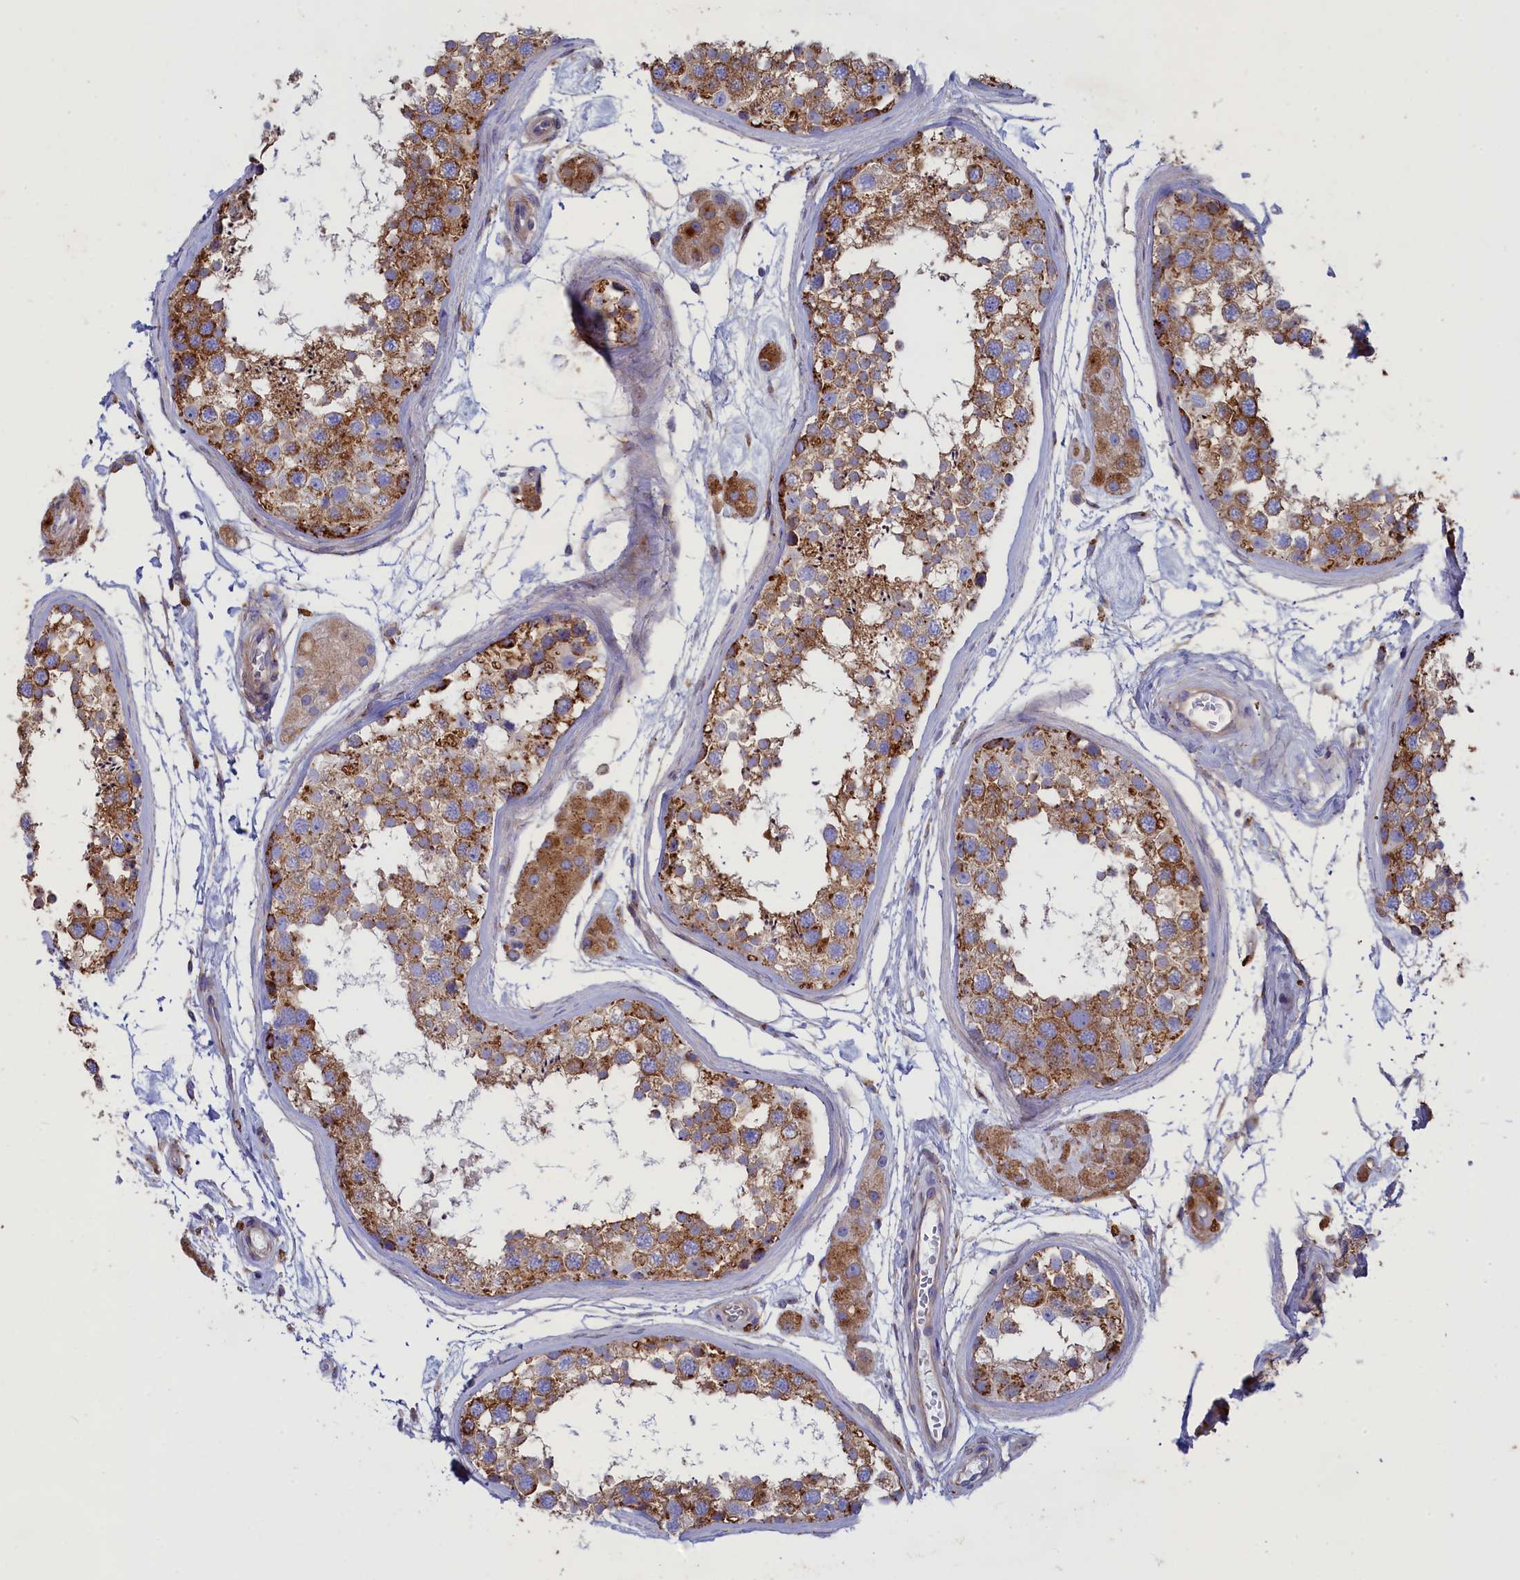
{"staining": {"intensity": "moderate", "quantity": ">75%", "location": "cytoplasmic/membranous"}, "tissue": "testis", "cell_type": "Cells in seminiferous ducts", "image_type": "normal", "snomed": [{"axis": "morphology", "description": "Normal tissue, NOS"}, {"axis": "topography", "description": "Testis"}], "caption": "This micrograph displays IHC staining of normal testis, with medium moderate cytoplasmic/membranous positivity in approximately >75% of cells in seminiferous ducts.", "gene": "SCAMP4", "patient": {"sex": "male", "age": 56}}